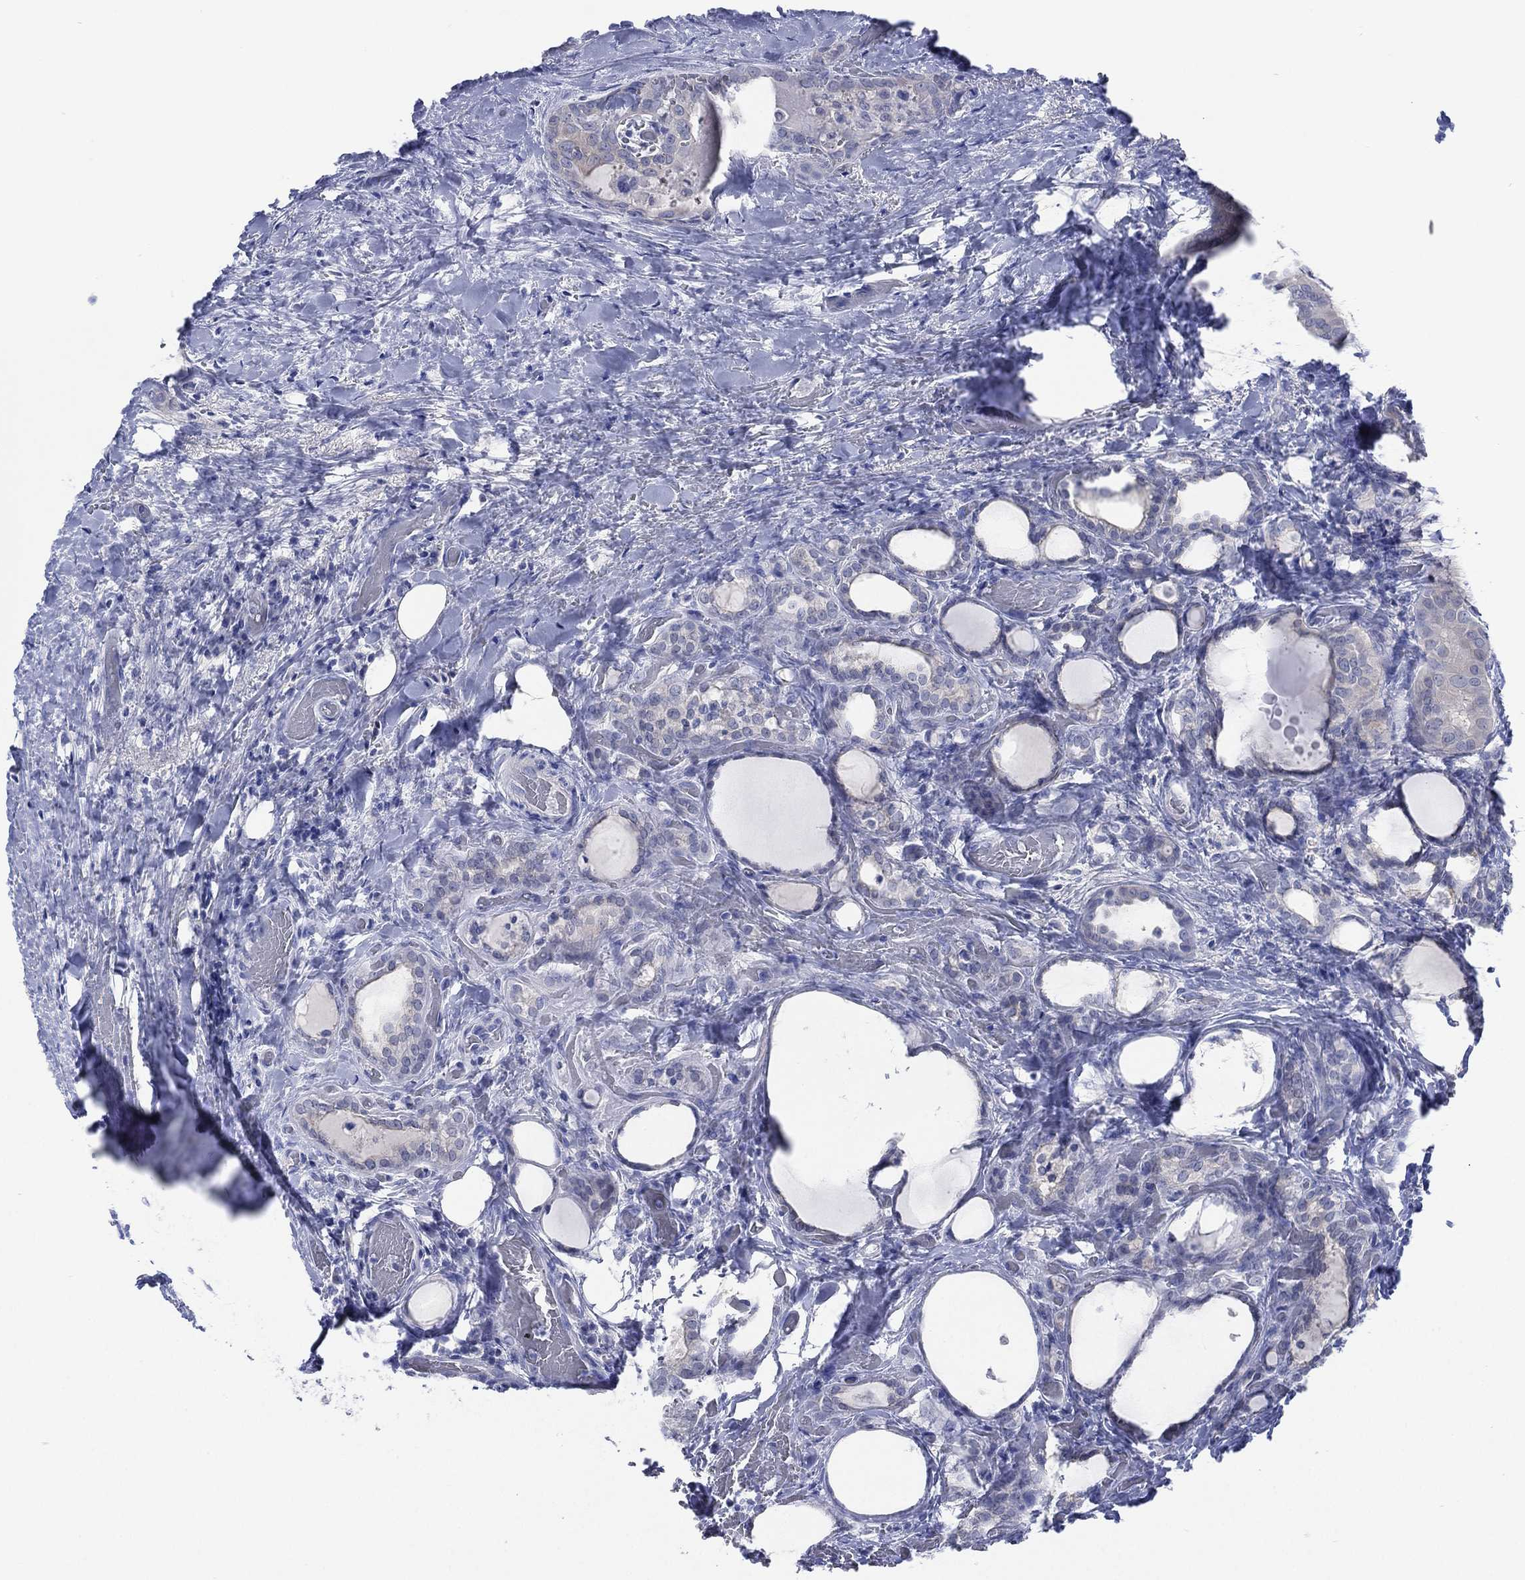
{"staining": {"intensity": "negative", "quantity": "none", "location": "none"}, "tissue": "thyroid cancer", "cell_type": "Tumor cells", "image_type": "cancer", "snomed": [{"axis": "morphology", "description": "Papillary adenocarcinoma, NOS"}, {"axis": "topography", "description": "Thyroid gland"}], "caption": "Immunohistochemistry (IHC) of human thyroid cancer (papillary adenocarcinoma) exhibits no positivity in tumor cells.", "gene": "C5orf46", "patient": {"sex": "female", "age": 39}}